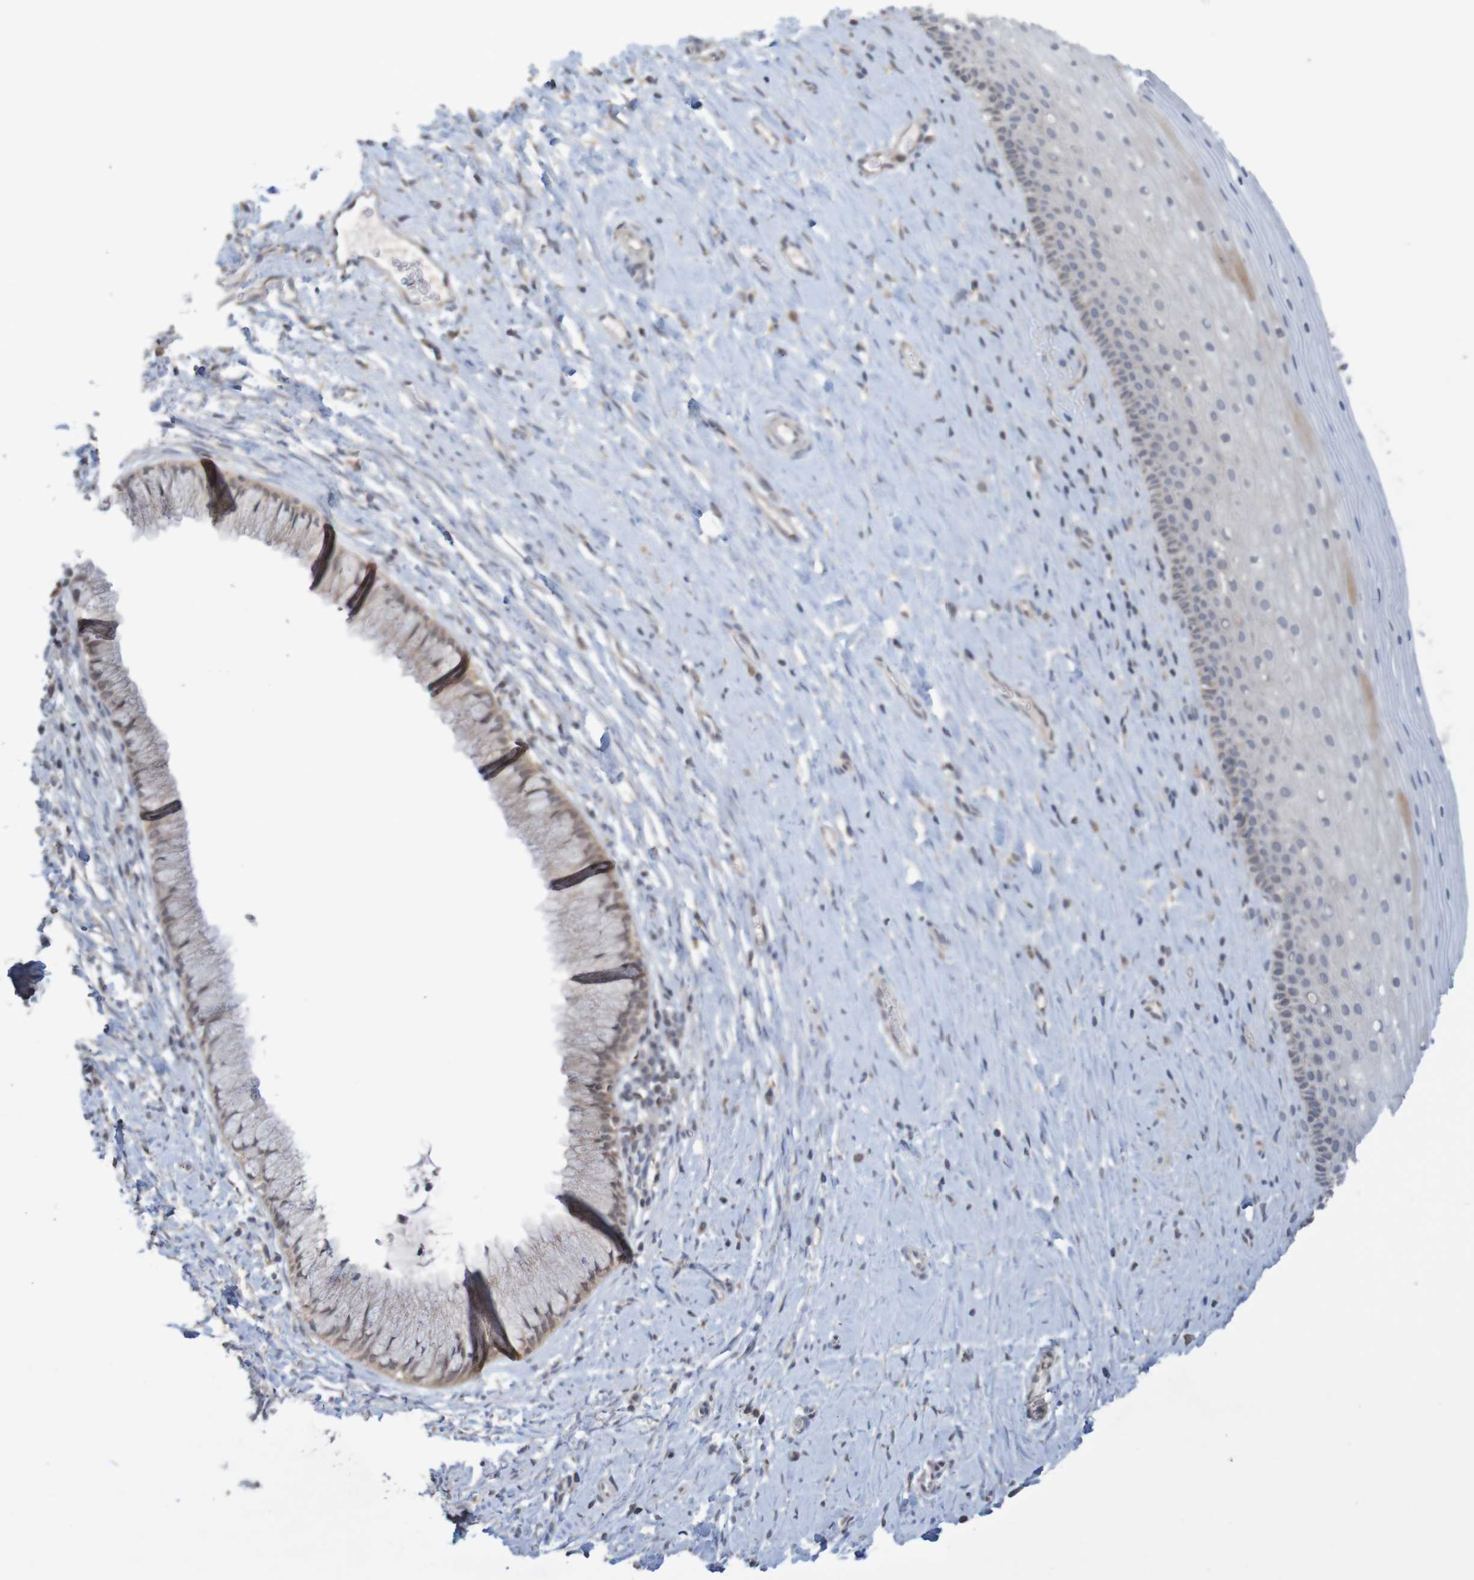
{"staining": {"intensity": "weak", "quantity": "<25%", "location": "cytoplasmic/membranous"}, "tissue": "cervix", "cell_type": "Glandular cells", "image_type": "normal", "snomed": [{"axis": "morphology", "description": "Normal tissue, NOS"}, {"axis": "topography", "description": "Cervix"}], "caption": "Immunohistochemistry histopathology image of unremarkable cervix: cervix stained with DAB demonstrates no significant protein staining in glandular cells.", "gene": "ANKK1", "patient": {"sex": "female", "age": 39}}